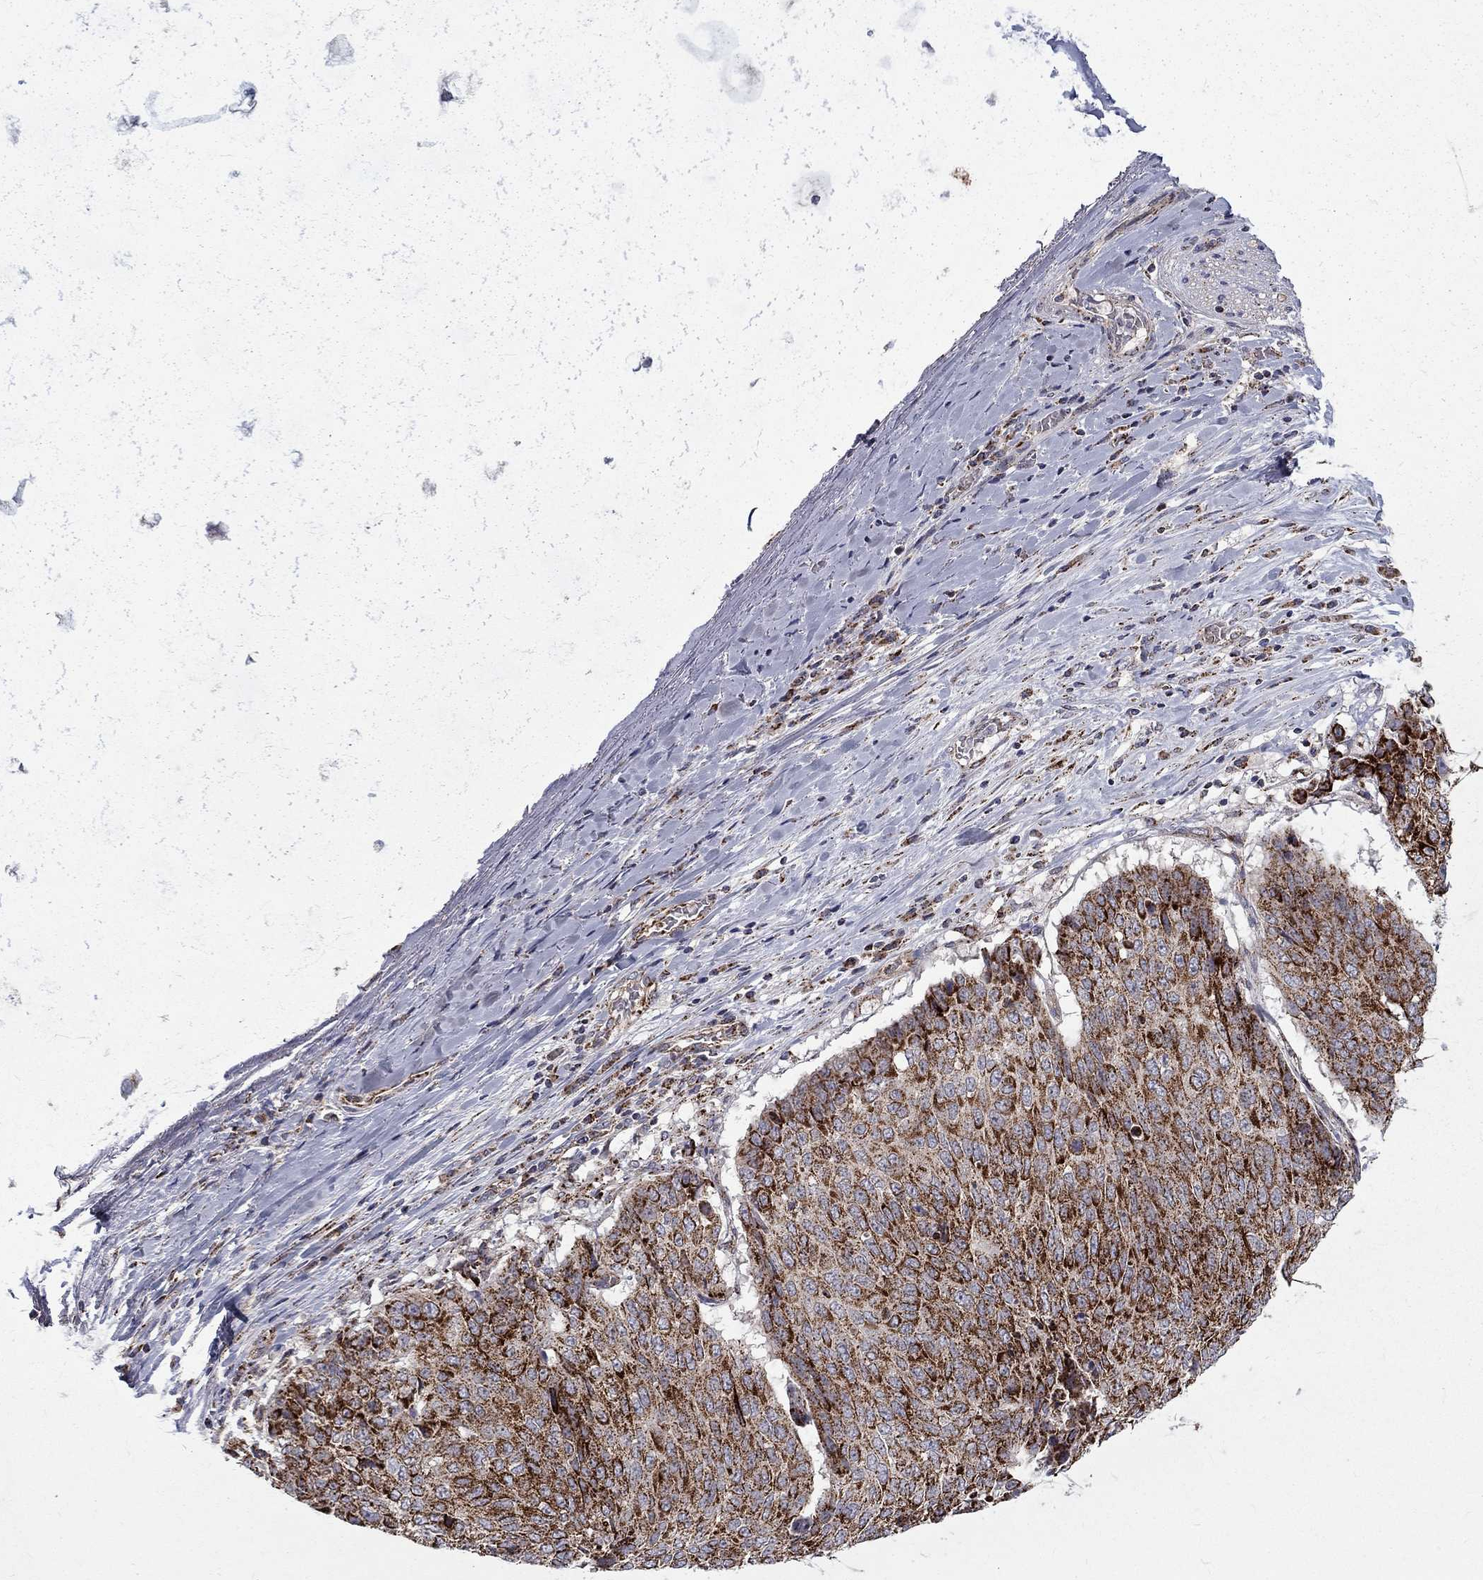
{"staining": {"intensity": "strong", "quantity": ">75%", "location": "cytoplasmic/membranous"}, "tissue": "lung cancer", "cell_type": "Tumor cells", "image_type": "cancer", "snomed": [{"axis": "morphology", "description": "Normal tissue, NOS"}, {"axis": "morphology", "description": "Squamous cell carcinoma, NOS"}, {"axis": "topography", "description": "Bronchus"}, {"axis": "topography", "description": "Lung"}], "caption": "IHC (DAB) staining of lung cancer (squamous cell carcinoma) displays strong cytoplasmic/membranous protein positivity in approximately >75% of tumor cells.", "gene": "ALDH1B1", "patient": {"sex": "male", "age": 64}}